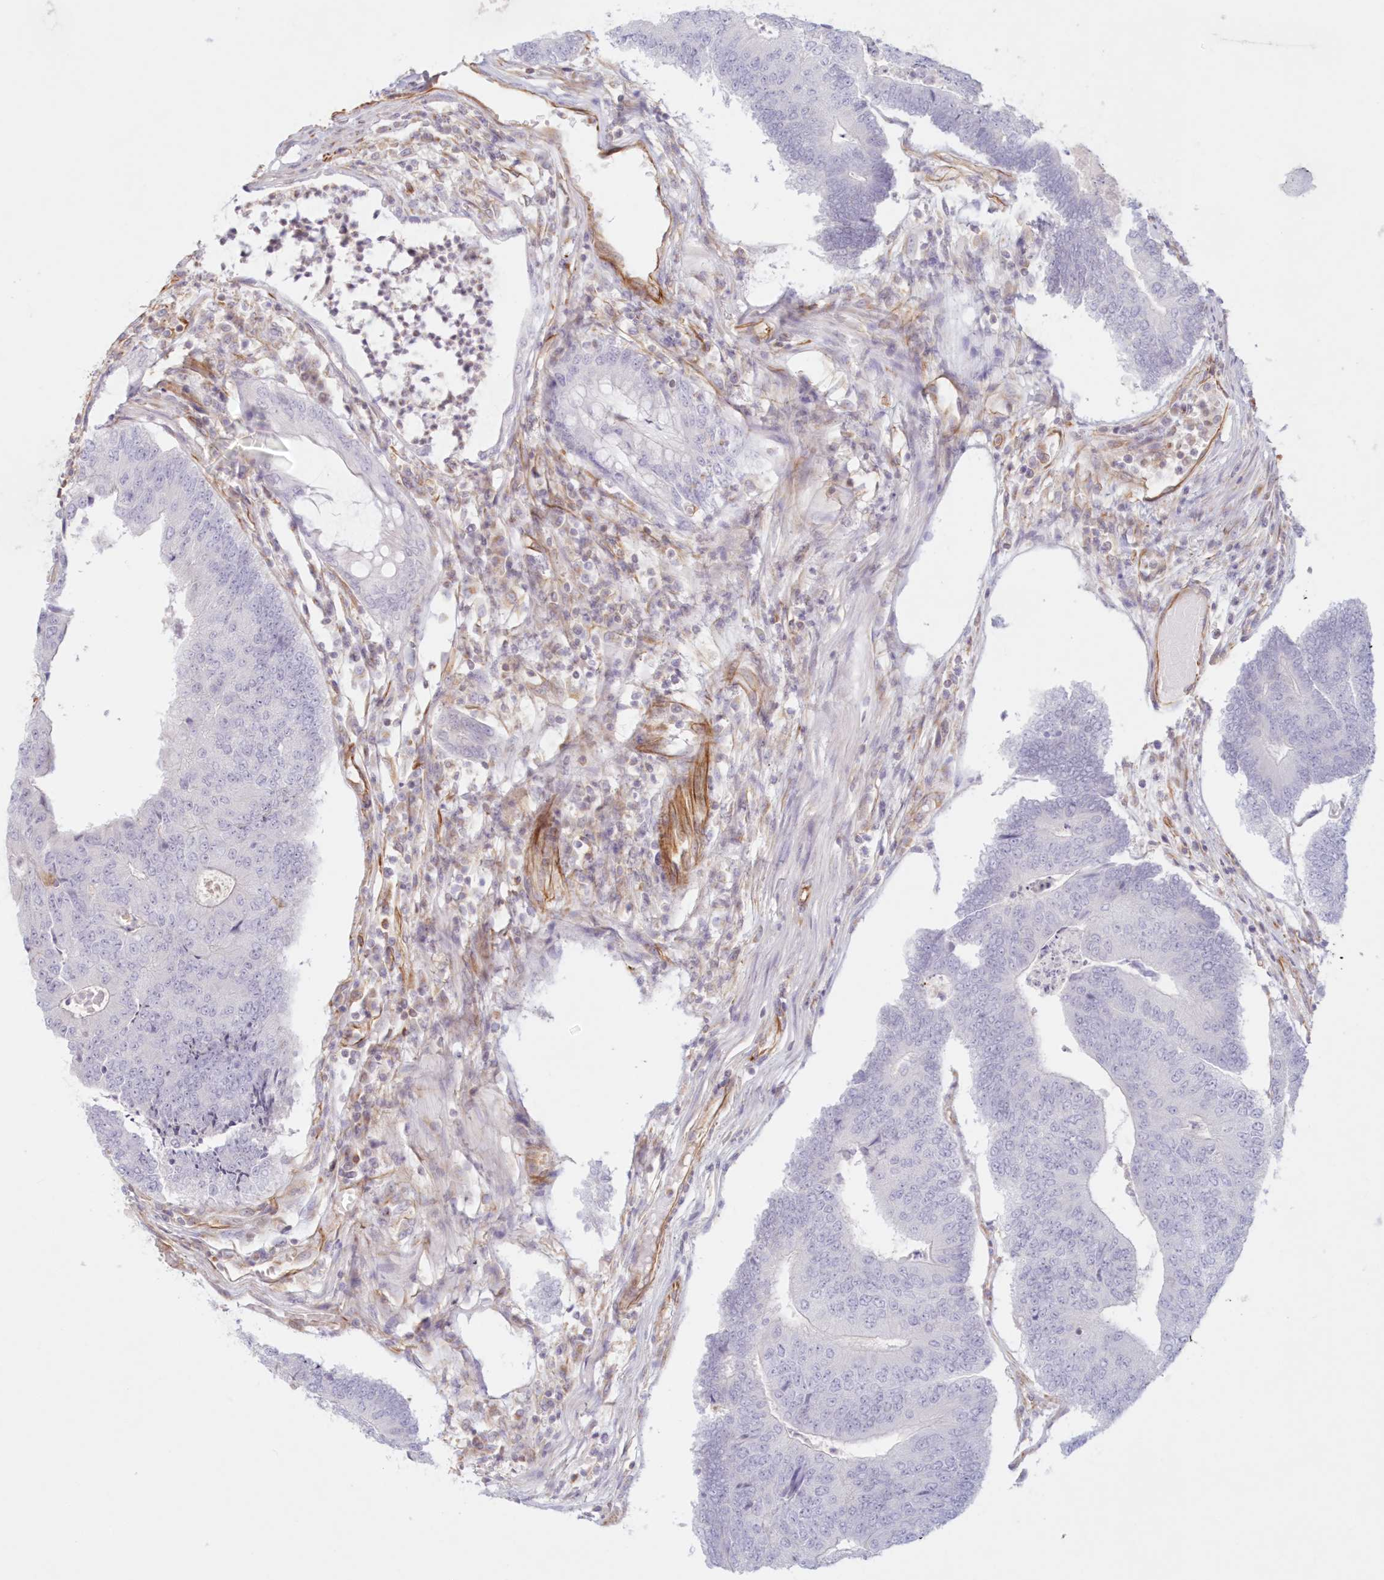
{"staining": {"intensity": "negative", "quantity": "none", "location": "none"}, "tissue": "colorectal cancer", "cell_type": "Tumor cells", "image_type": "cancer", "snomed": [{"axis": "morphology", "description": "Adenocarcinoma, NOS"}, {"axis": "topography", "description": "Colon"}], "caption": "Immunohistochemical staining of human colorectal adenocarcinoma demonstrates no significant expression in tumor cells.", "gene": "DMRTB1", "patient": {"sex": "female", "age": 67}}